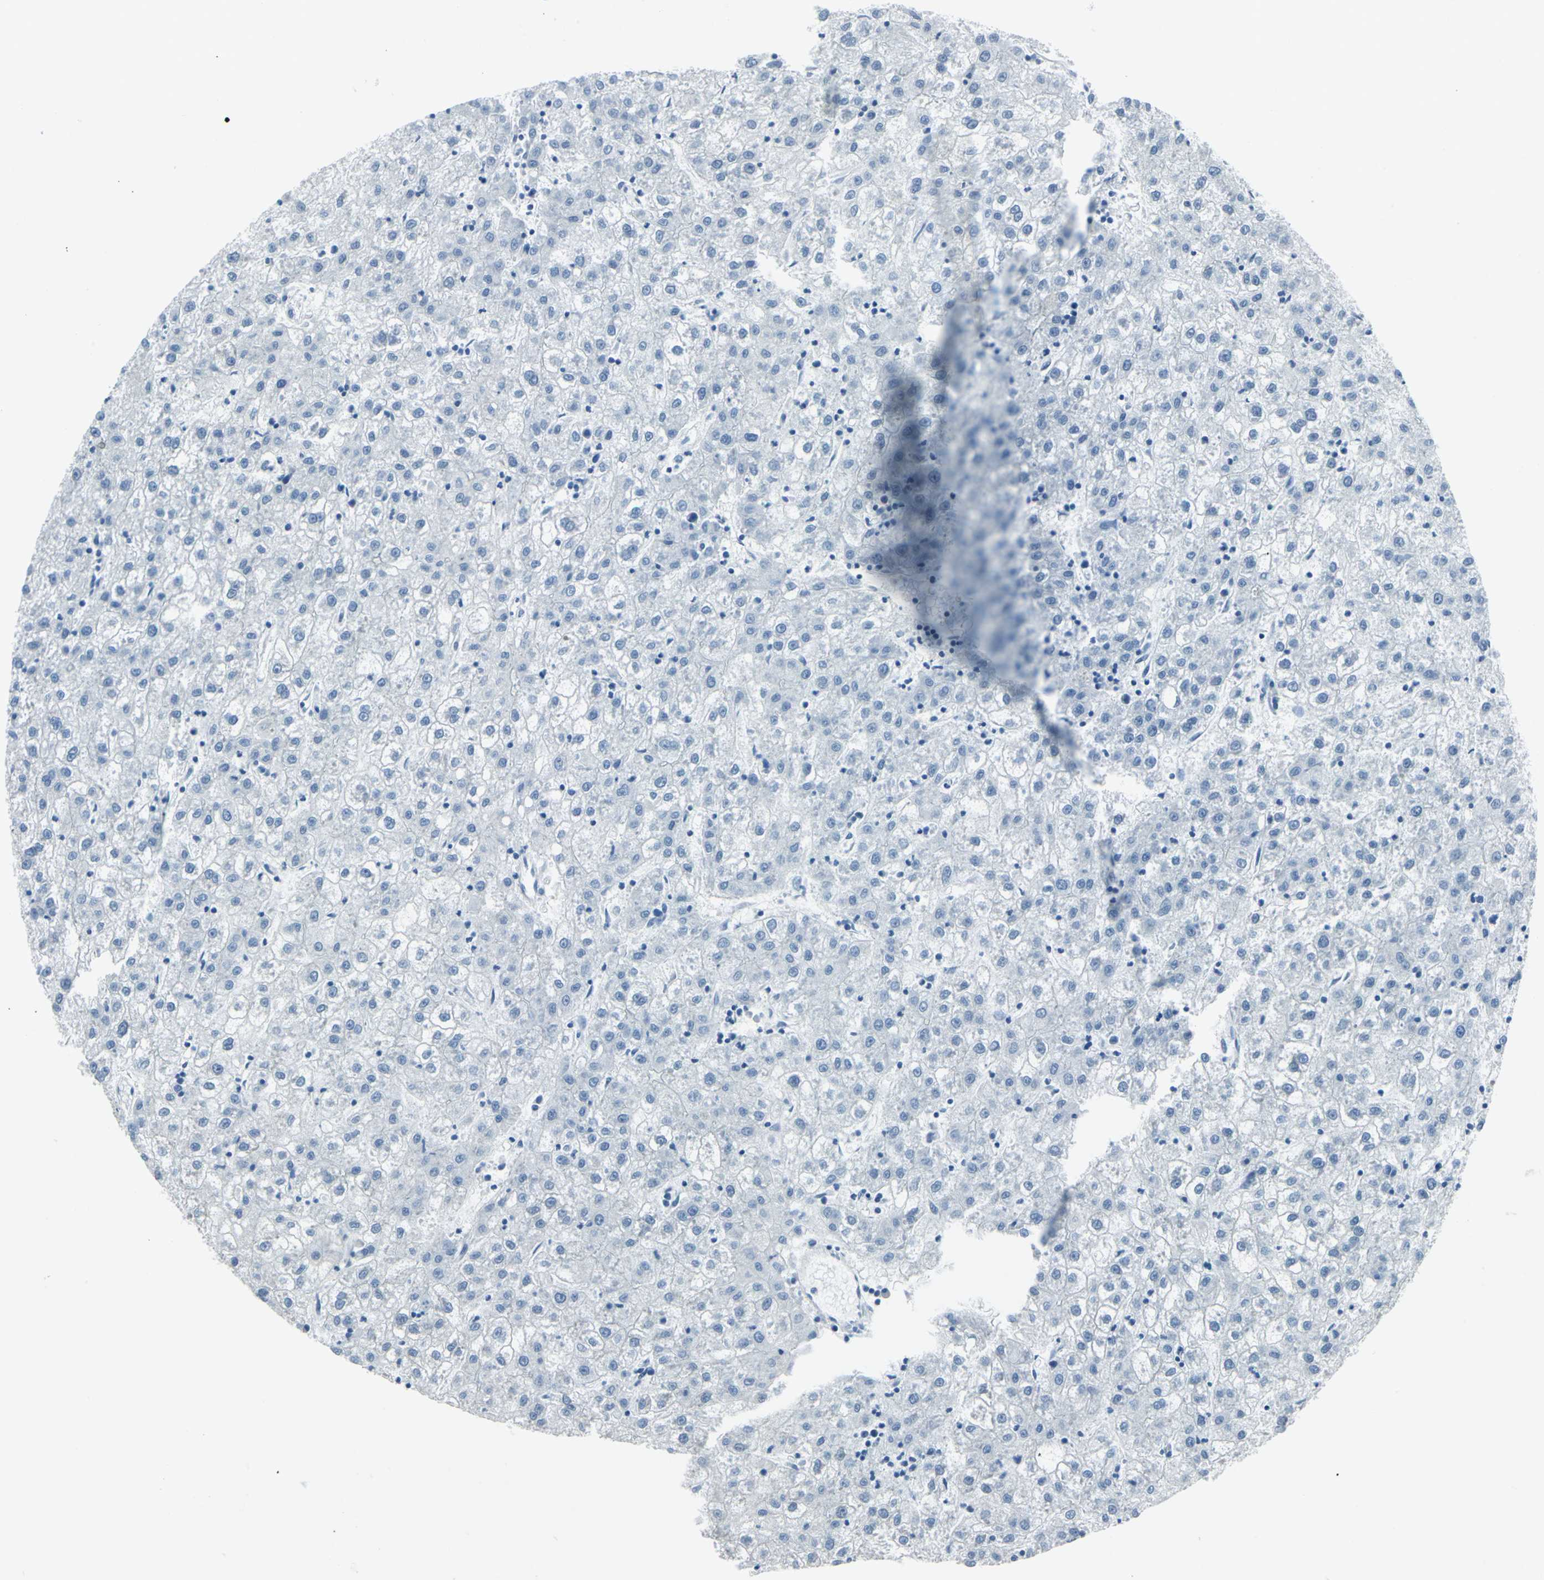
{"staining": {"intensity": "negative", "quantity": "none", "location": "none"}, "tissue": "liver cancer", "cell_type": "Tumor cells", "image_type": "cancer", "snomed": [{"axis": "morphology", "description": "Carcinoma, Hepatocellular, NOS"}, {"axis": "topography", "description": "Liver"}], "caption": "Hepatocellular carcinoma (liver) stained for a protein using immunohistochemistry (IHC) exhibits no expression tumor cells.", "gene": "DNAI2", "patient": {"sex": "male", "age": 72}}